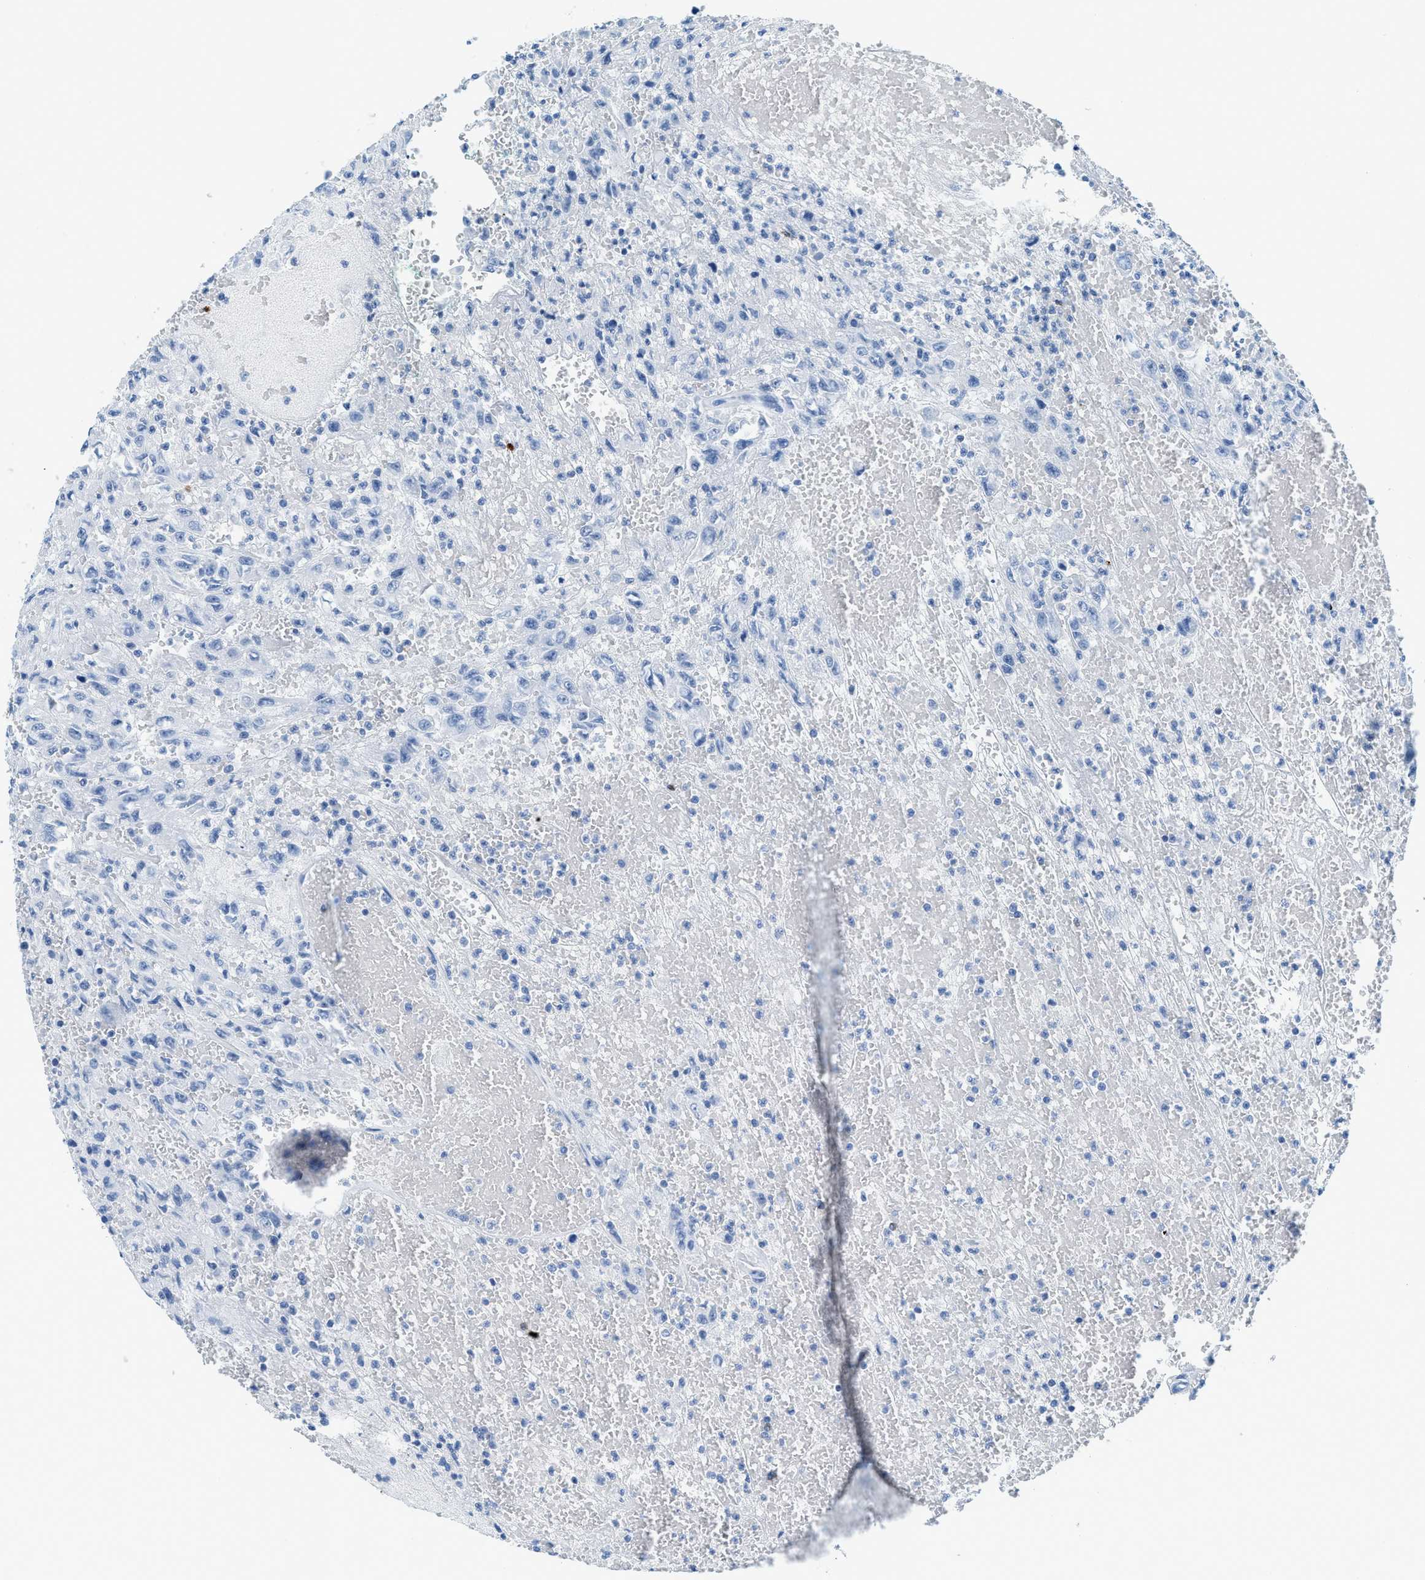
{"staining": {"intensity": "negative", "quantity": "none", "location": "none"}, "tissue": "urothelial cancer", "cell_type": "Tumor cells", "image_type": "cancer", "snomed": [{"axis": "morphology", "description": "Urothelial carcinoma, High grade"}, {"axis": "topography", "description": "Urinary bladder"}], "caption": "Tumor cells show no significant protein positivity in high-grade urothelial carcinoma.", "gene": "TPSAB1", "patient": {"sex": "male", "age": 46}}